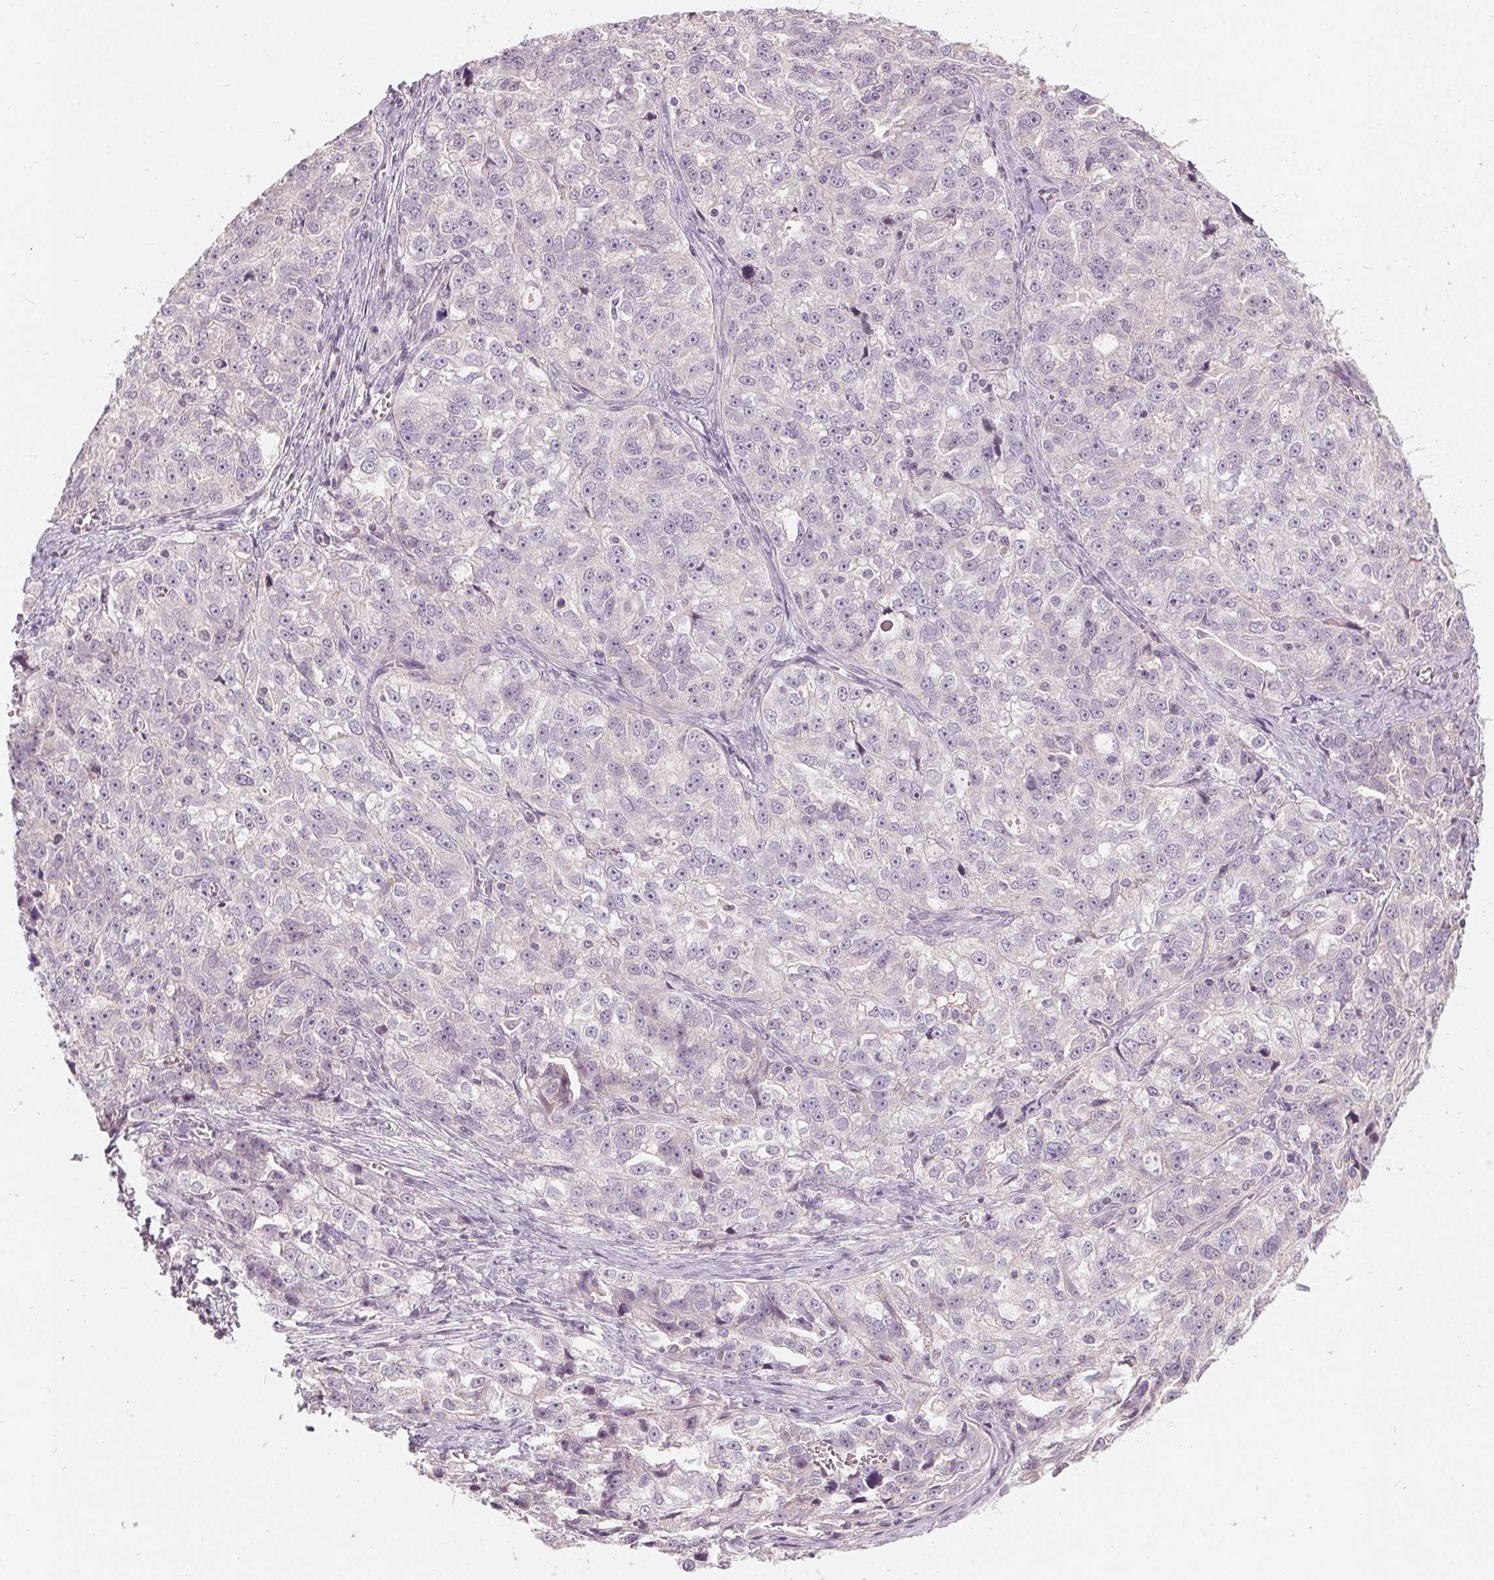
{"staining": {"intensity": "negative", "quantity": "none", "location": "none"}, "tissue": "ovarian cancer", "cell_type": "Tumor cells", "image_type": "cancer", "snomed": [{"axis": "morphology", "description": "Cystadenocarcinoma, serous, NOS"}, {"axis": "topography", "description": "Ovary"}], "caption": "IHC image of human ovarian cancer (serous cystadenocarcinoma) stained for a protein (brown), which exhibits no positivity in tumor cells.", "gene": "TRIM60", "patient": {"sex": "female", "age": 51}}